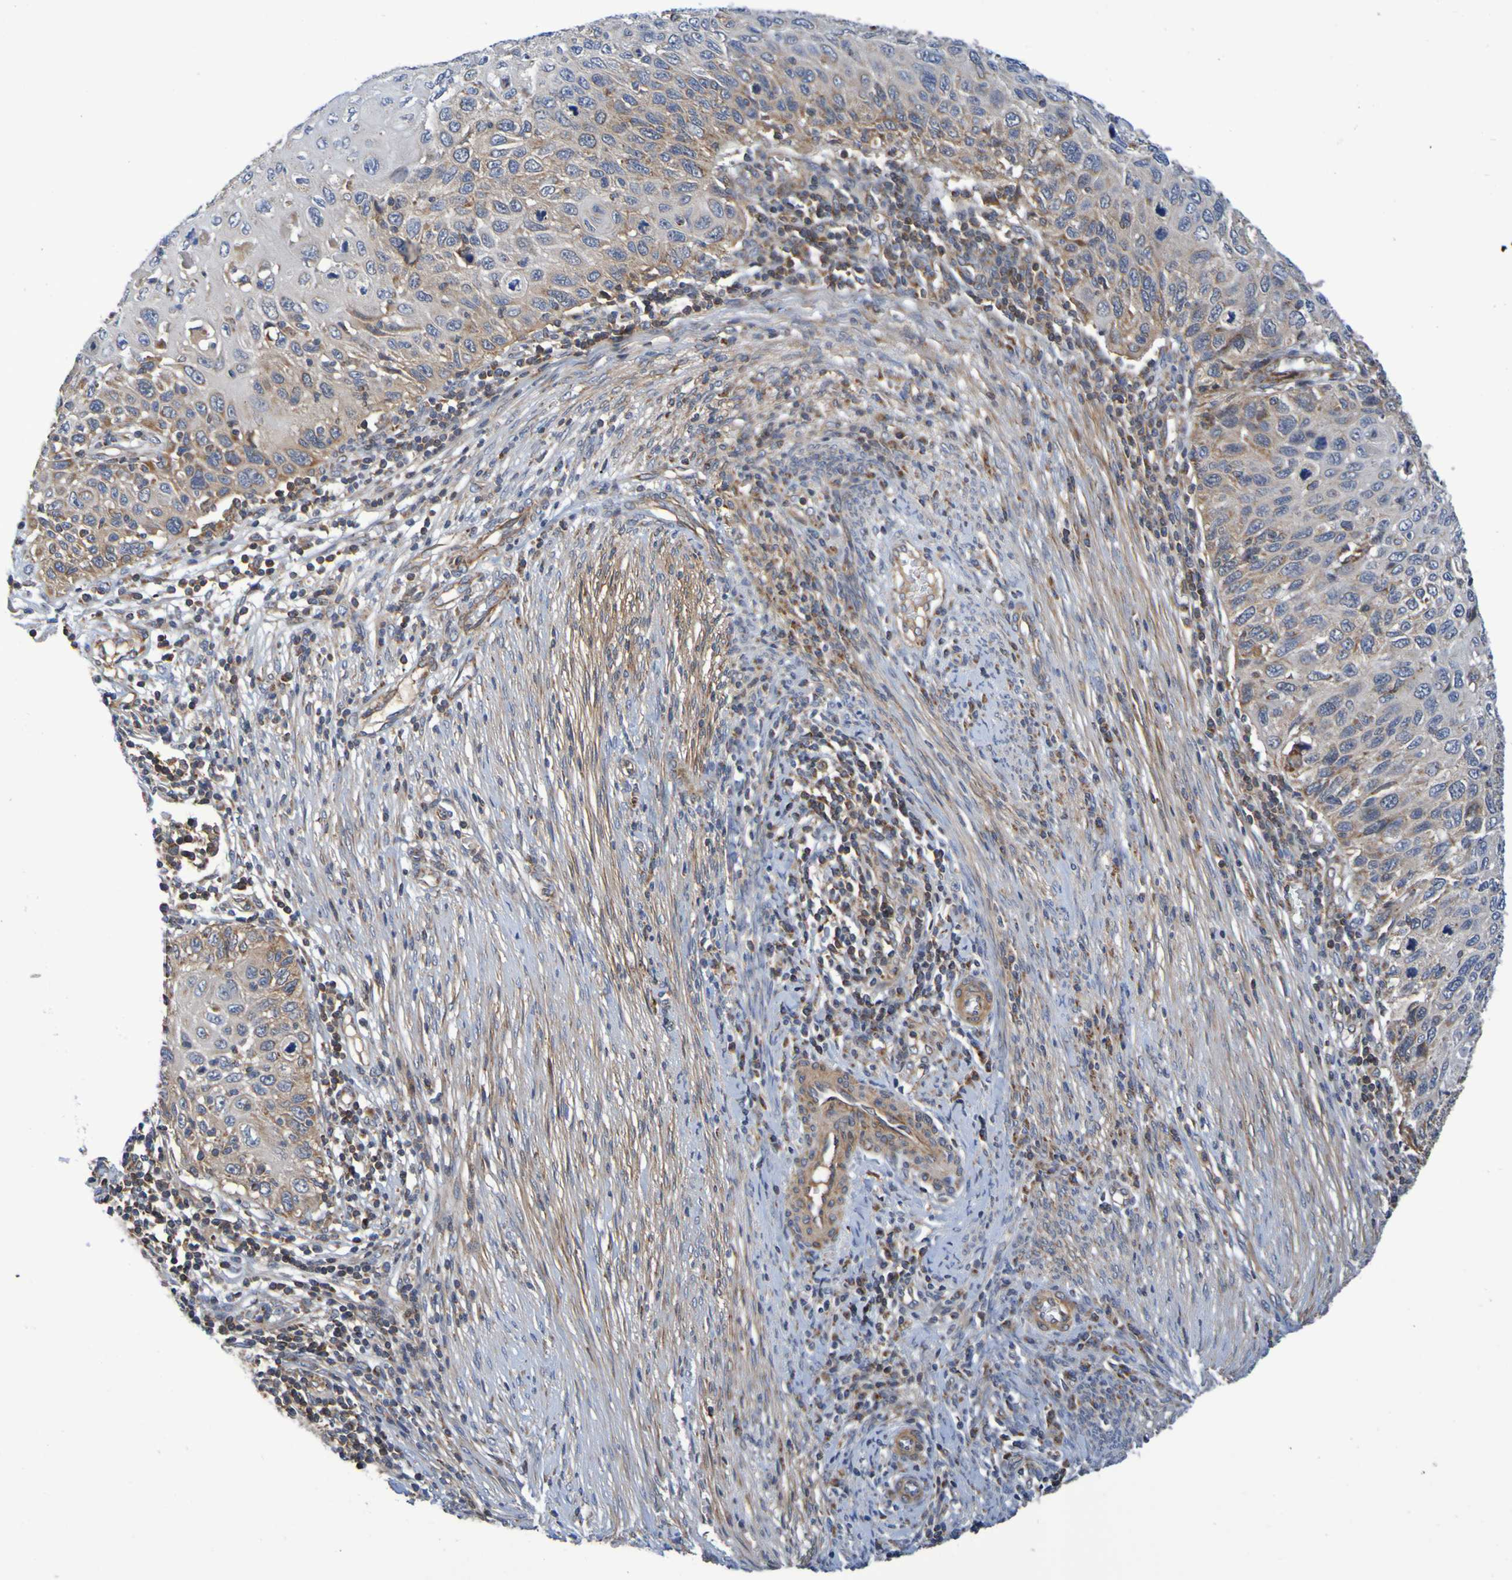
{"staining": {"intensity": "moderate", "quantity": "25%-75%", "location": "cytoplasmic/membranous"}, "tissue": "cervical cancer", "cell_type": "Tumor cells", "image_type": "cancer", "snomed": [{"axis": "morphology", "description": "Squamous cell carcinoma, NOS"}, {"axis": "topography", "description": "Cervix"}], "caption": "Immunohistochemical staining of squamous cell carcinoma (cervical) shows medium levels of moderate cytoplasmic/membranous protein expression in about 25%-75% of tumor cells.", "gene": "CCDC51", "patient": {"sex": "female", "age": 70}}